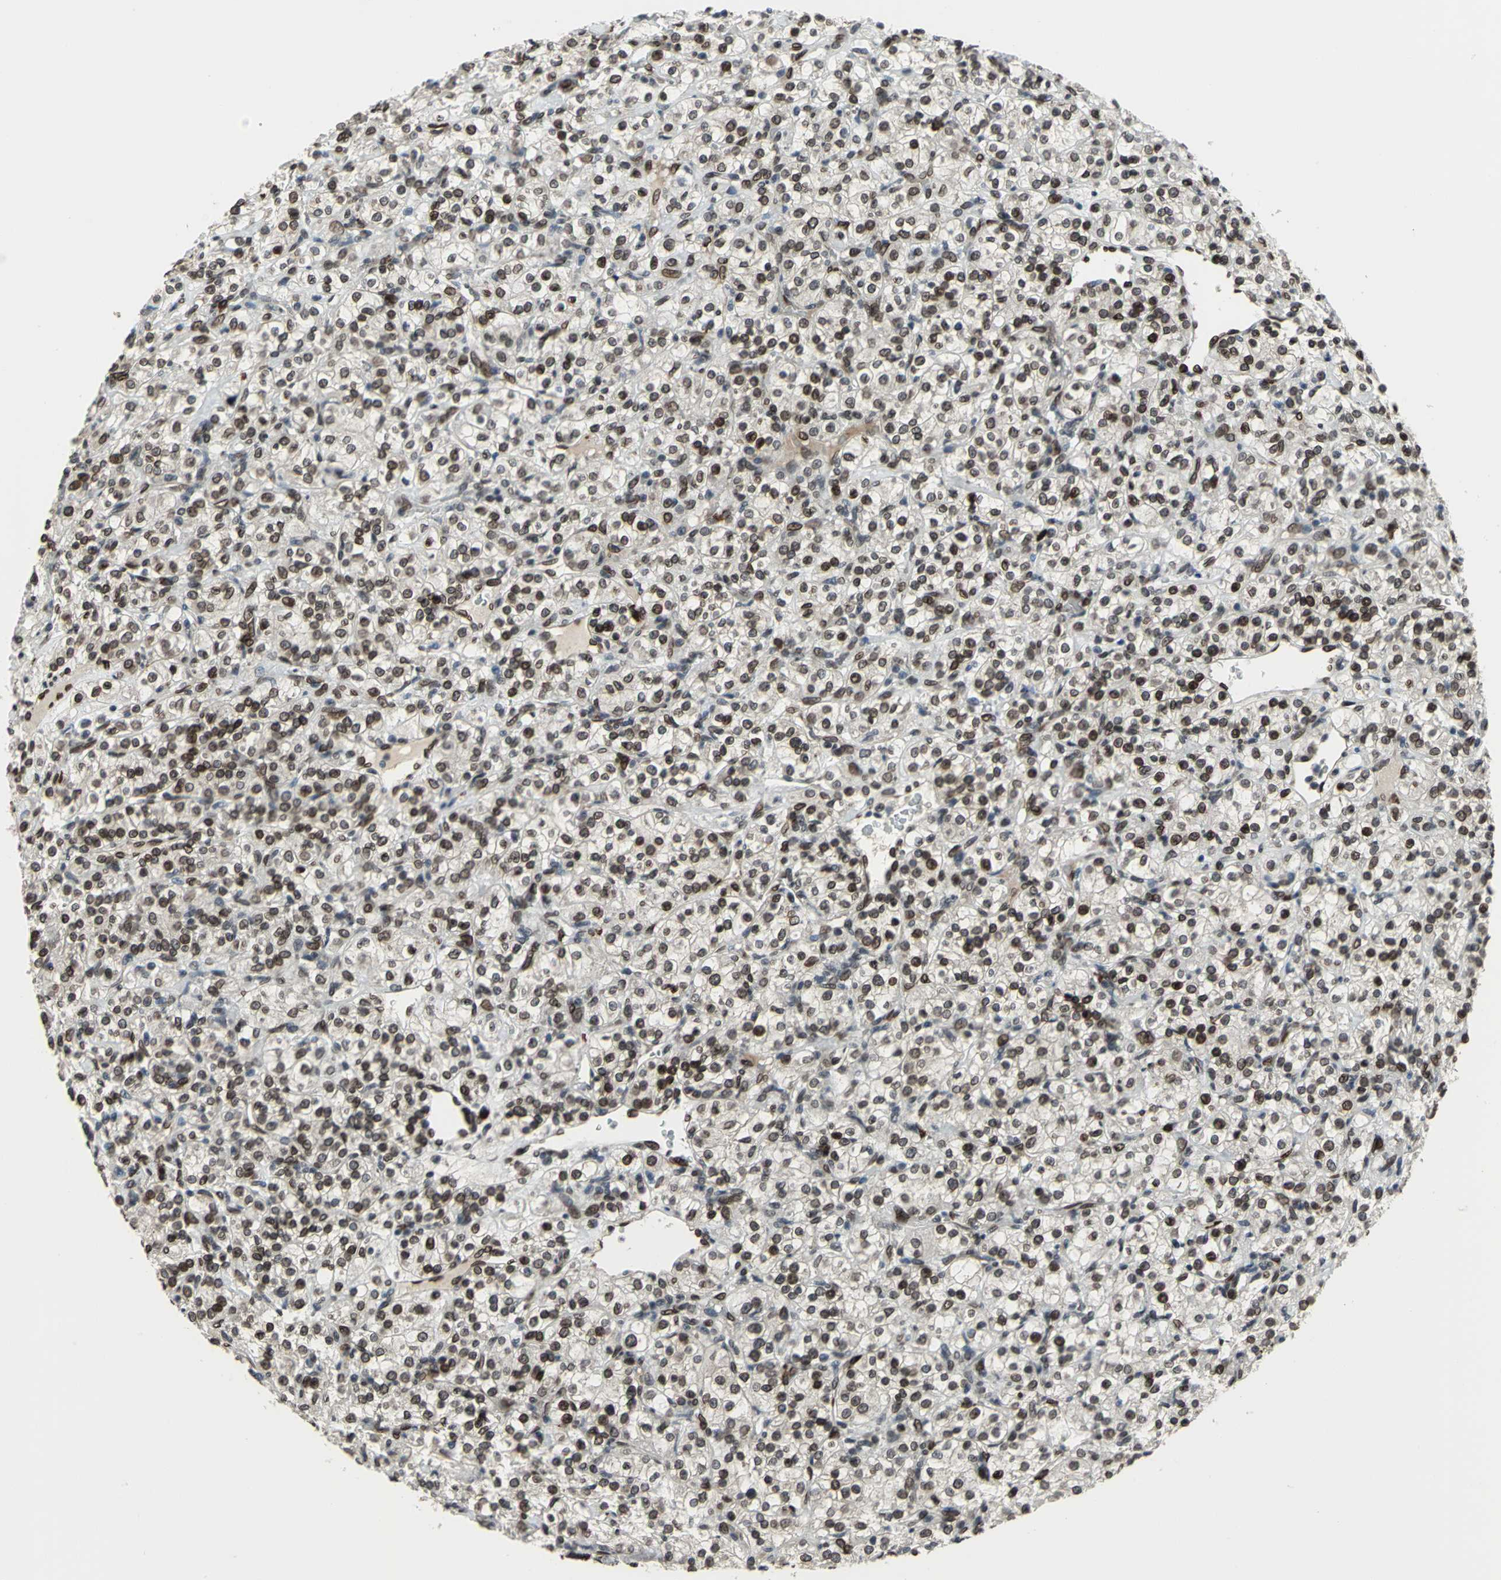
{"staining": {"intensity": "strong", "quantity": ">75%", "location": "nuclear"}, "tissue": "renal cancer", "cell_type": "Tumor cells", "image_type": "cancer", "snomed": [{"axis": "morphology", "description": "Adenocarcinoma, NOS"}, {"axis": "topography", "description": "Kidney"}], "caption": "Strong nuclear staining is present in about >75% of tumor cells in renal adenocarcinoma. (DAB (3,3'-diaminobenzidine) = brown stain, brightfield microscopy at high magnification).", "gene": "ISY1", "patient": {"sex": "male", "age": 77}}